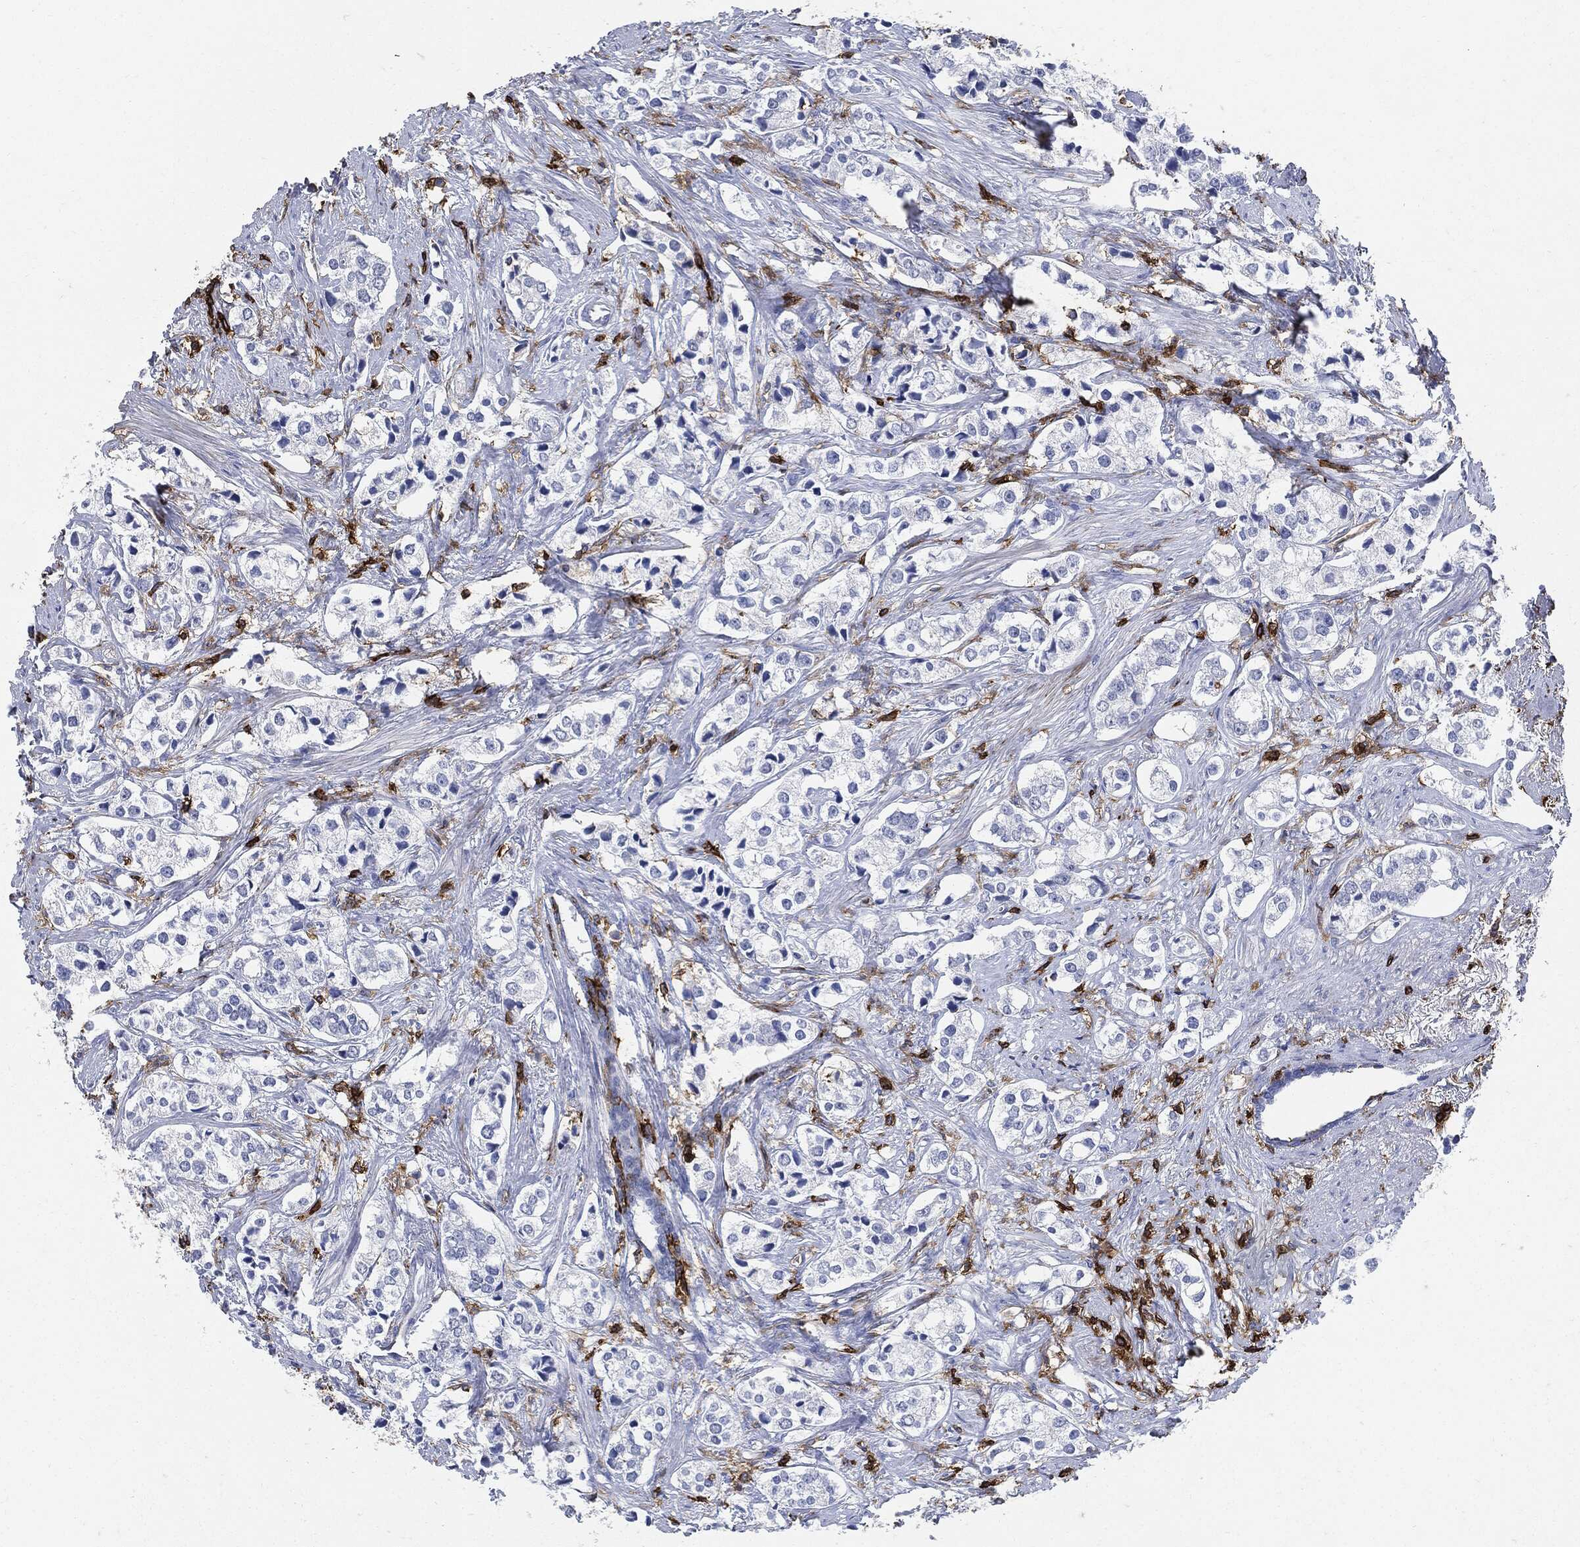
{"staining": {"intensity": "negative", "quantity": "none", "location": "none"}, "tissue": "prostate cancer", "cell_type": "Tumor cells", "image_type": "cancer", "snomed": [{"axis": "morphology", "description": "Adenocarcinoma, NOS"}, {"axis": "topography", "description": "Prostate and seminal vesicle, NOS"}], "caption": "A photomicrograph of prostate adenocarcinoma stained for a protein displays no brown staining in tumor cells. (DAB (3,3'-diaminobenzidine) immunohistochemistry (IHC) visualized using brightfield microscopy, high magnification).", "gene": "PTPRC", "patient": {"sex": "male", "age": 63}}